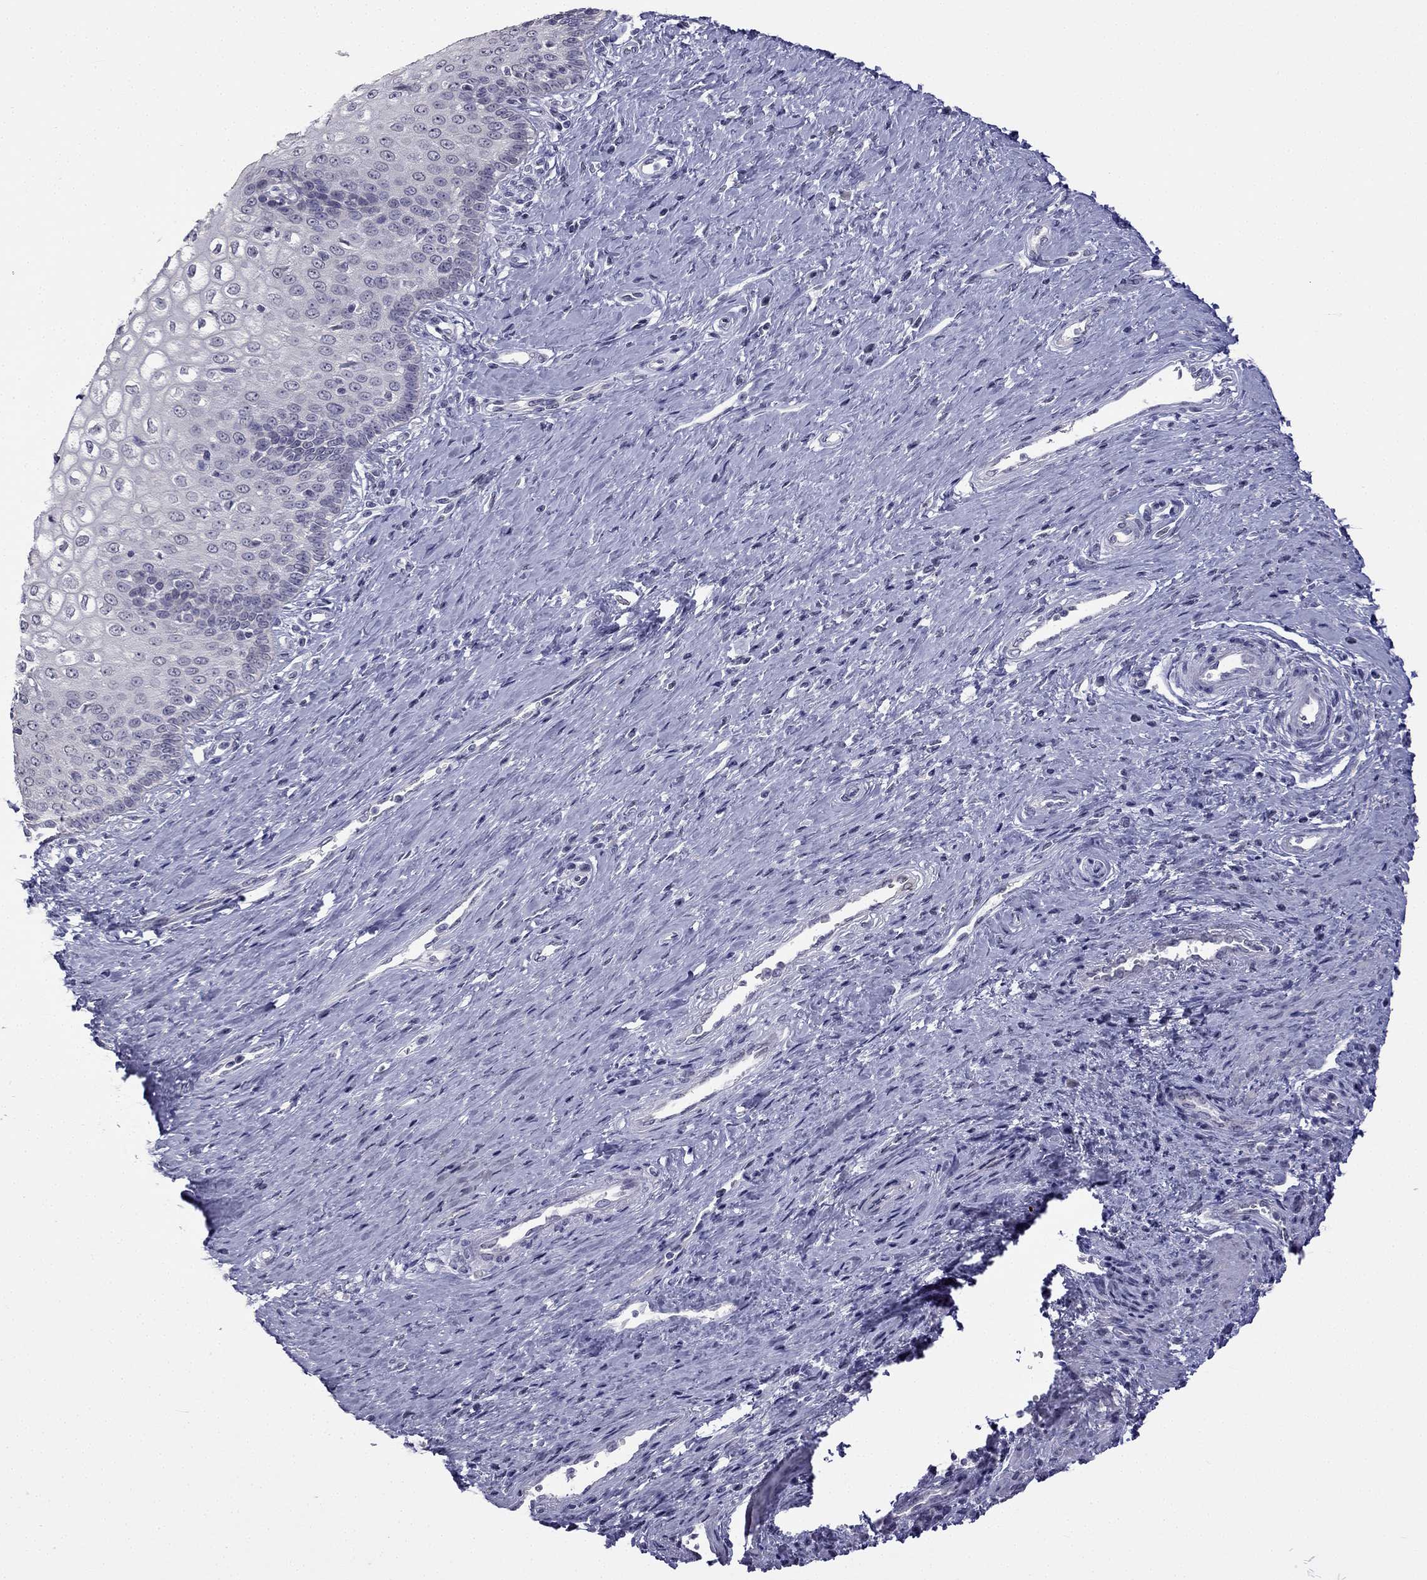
{"staining": {"intensity": "negative", "quantity": "none", "location": "none"}, "tissue": "cervical cancer", "cell_type": "Tumor cells", "image_type": "cancer", "snomed": [{"axis": "morphology", "description": "Squamous cell carcinoma, NOS"}, {"axis": "topography", "description": "Cervix"}], "caption": "Protein analysis of cervical squamous cell carcinoma displays no significant positivity in tumor cells.", "gene": "C5orf49", "patient": {"sex": "female", "age": 26}}